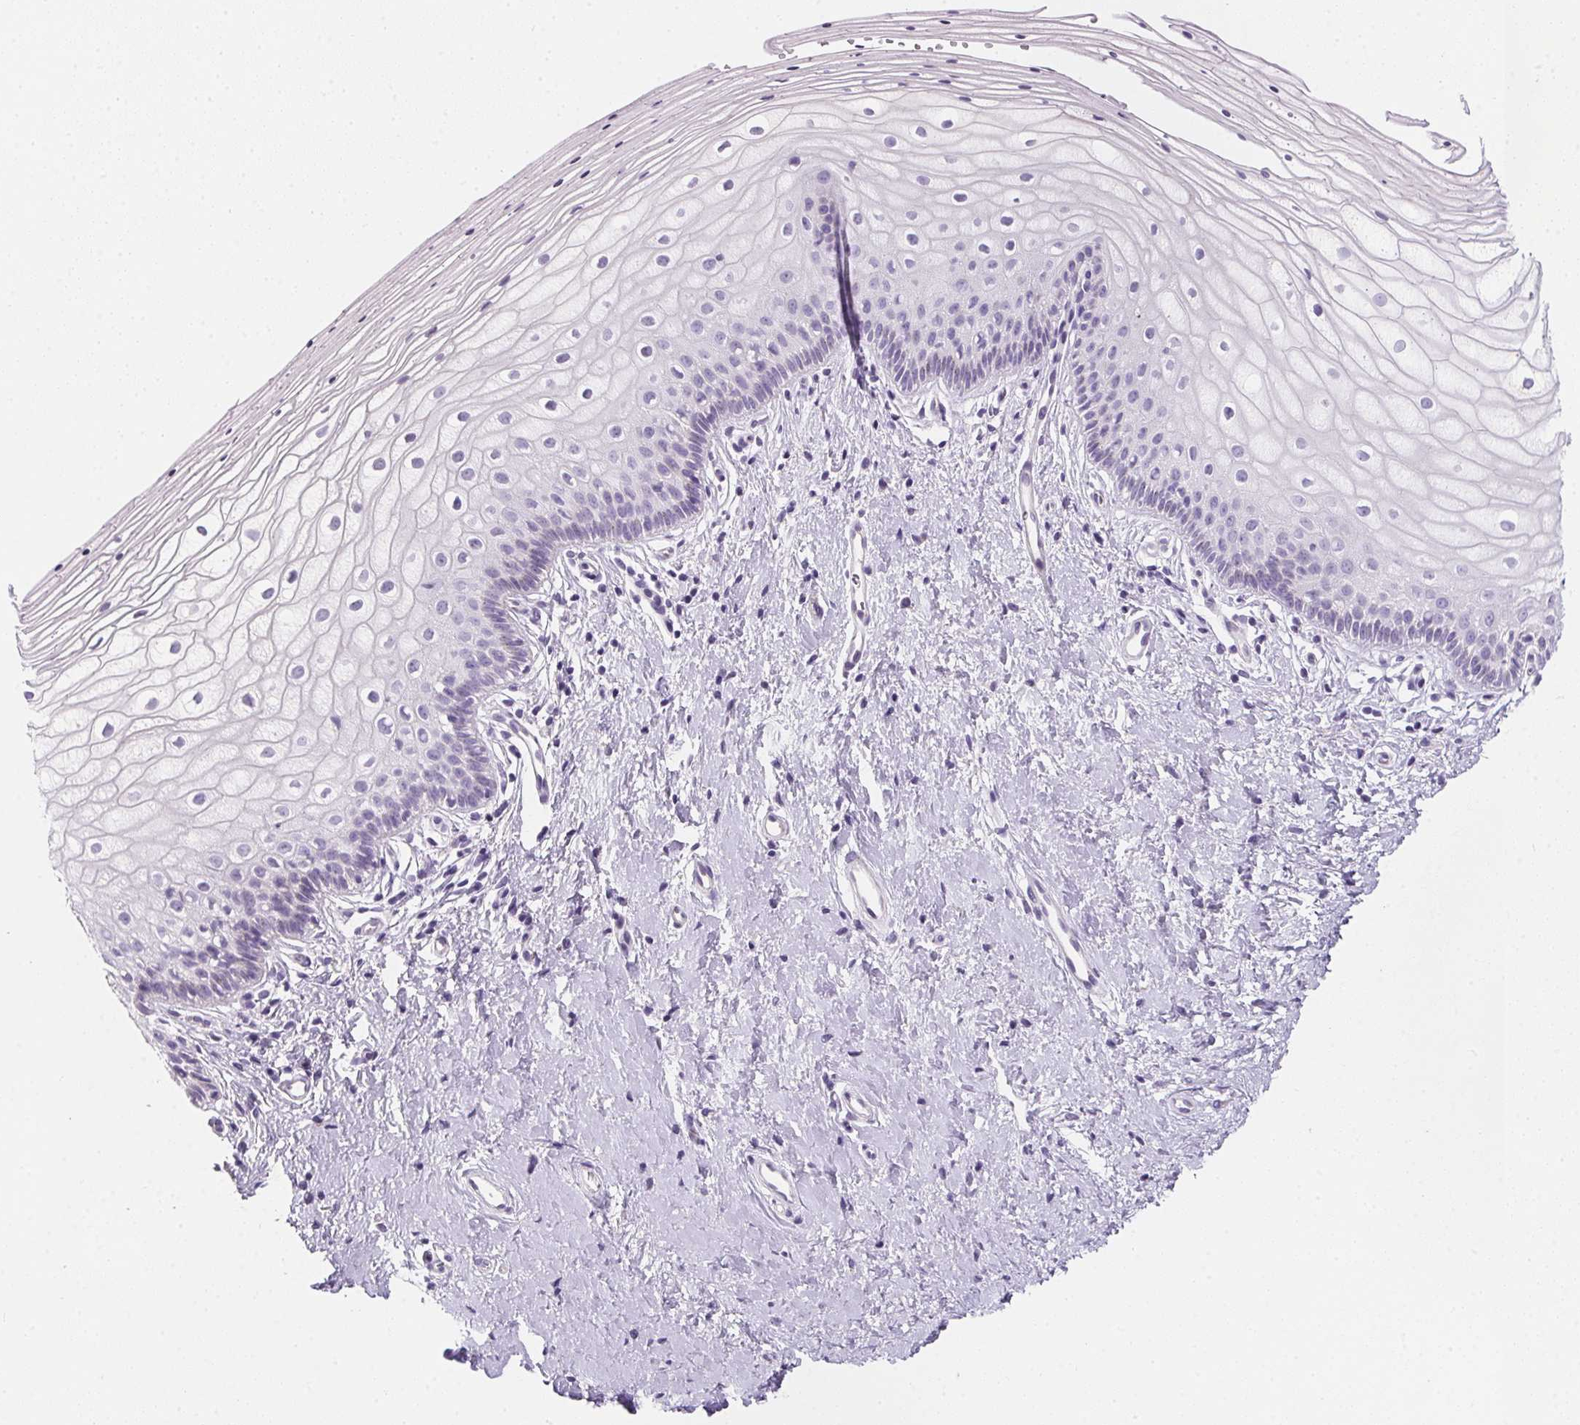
{"staining": {"intensity": "negative", "quantity": "none", "location": "none"}, "tissue": "vagina", "cell_type": "Squamous epithelial cells", "image_type": "normal", "snomed": [{"axis": "morphology", "description": "Normal tissue, NOS"}, {"axis": "topography", "description": "Vagina"}], "caption": "Immunohistochemistry (IHC) micrograph of benign vagina stained for a protein (brown), which reveals no expression in squamous epithelial cells. The staining was performed using DAB to visualize the protein expression in brown, while the nuclei were stained in blue with hematoxylin (Magnification: 20x).", "gene": "AQP5", "patient": {"sex": "female", "age": 39}}